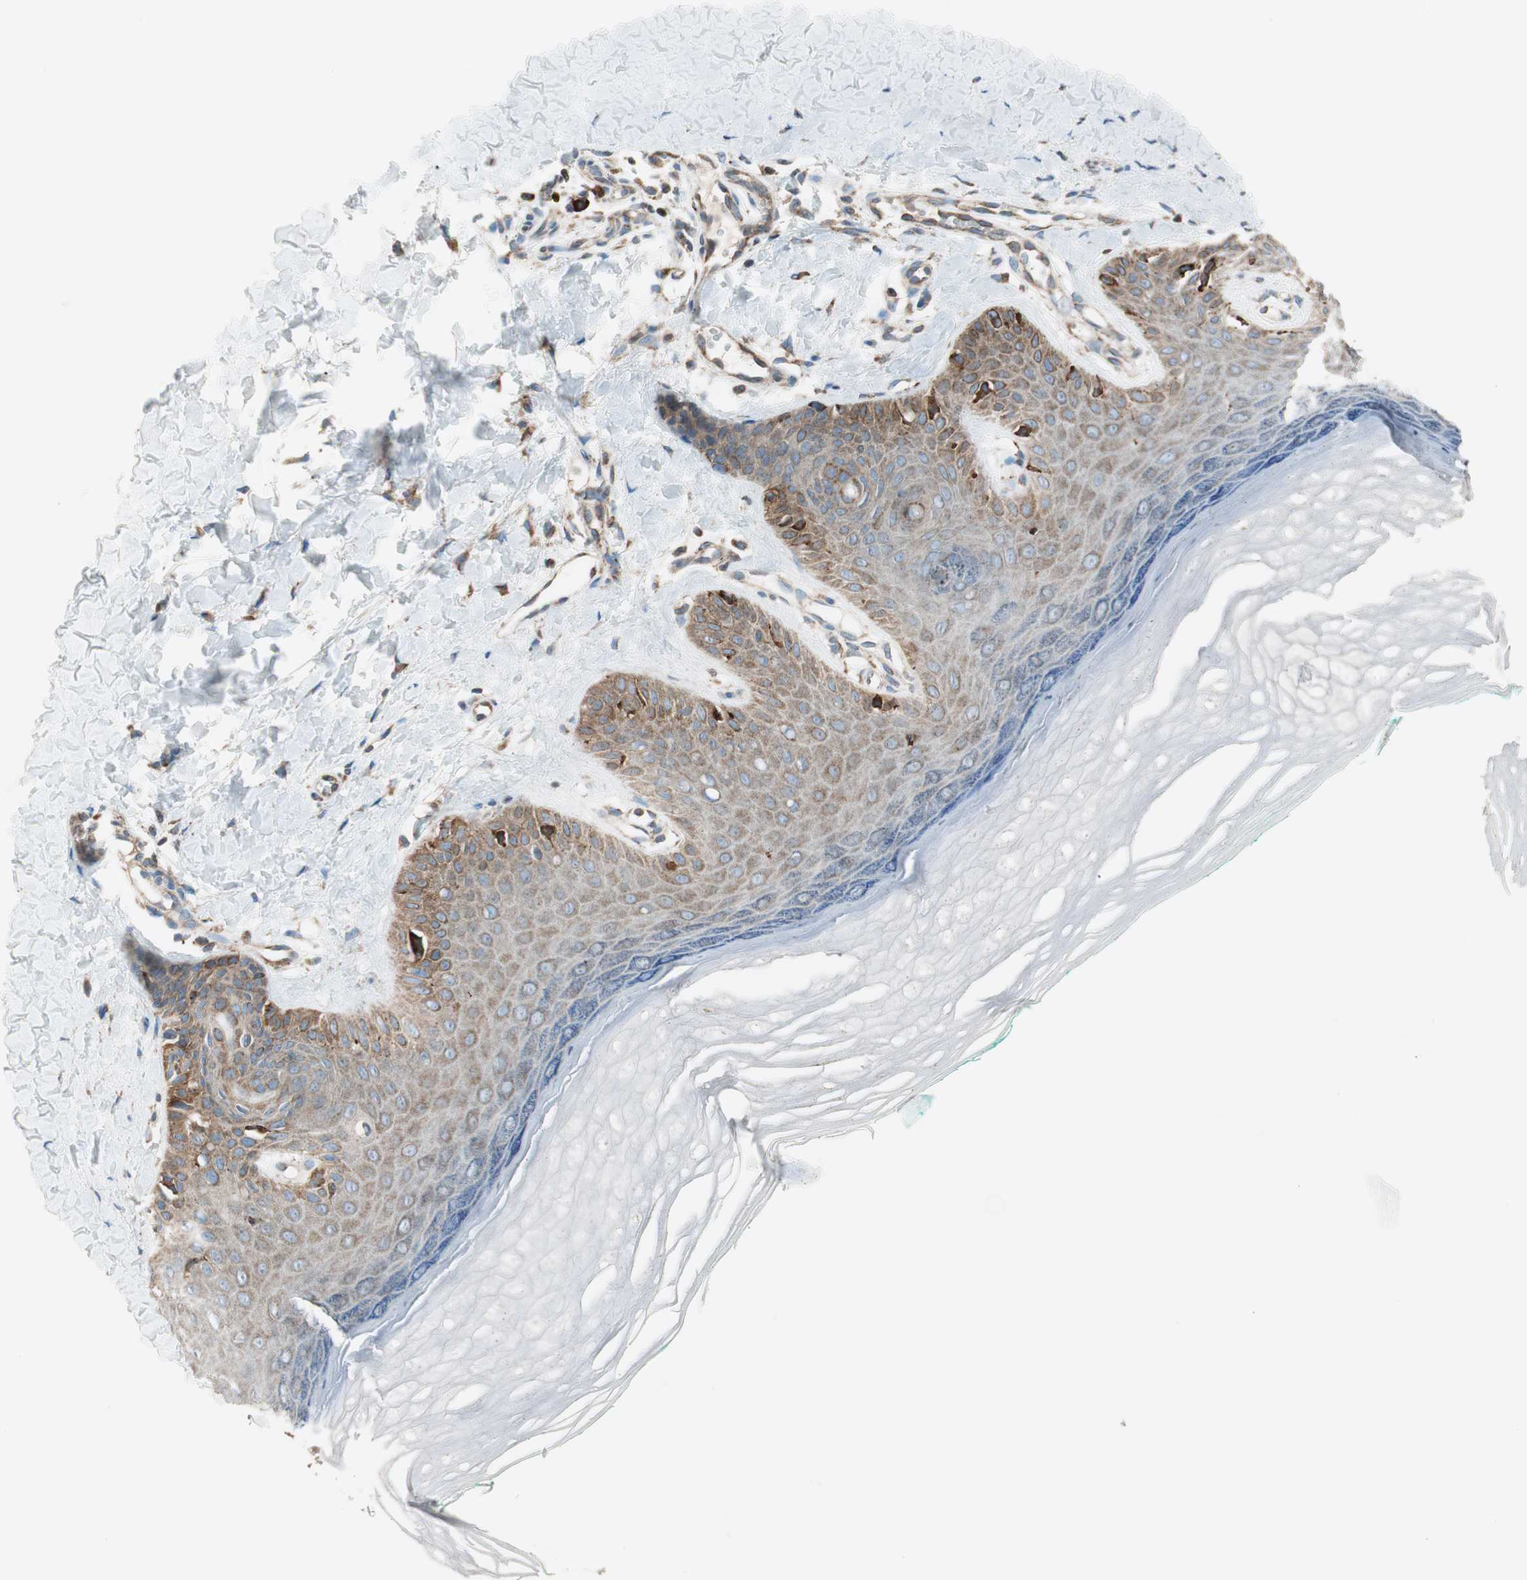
{"staining": {"intensity": "moderate", "quantity": ">75%", "location": "cytoplasmic/membranous"}, "tissue": "skin", "cell_type": "Fibroblasts", "image_type": "normal", "snomed": [{"axis": "morphology", "description": "Normal tissue, NOS"}, {"axis": "topography", "description": "Skin"}], "caption": "The image exhibits immunohistochemical staining of normal skin. There is moderate cytoplasmic/membranous staining is seen in approximately >75% of fibroblasts. (DAB (3,3'-diaminobenzidine) IHC, brown staining for protein, blue staining for nuclei).", "gene": "PRKCSH", "patient": {"sex": "male", "age": 26}}